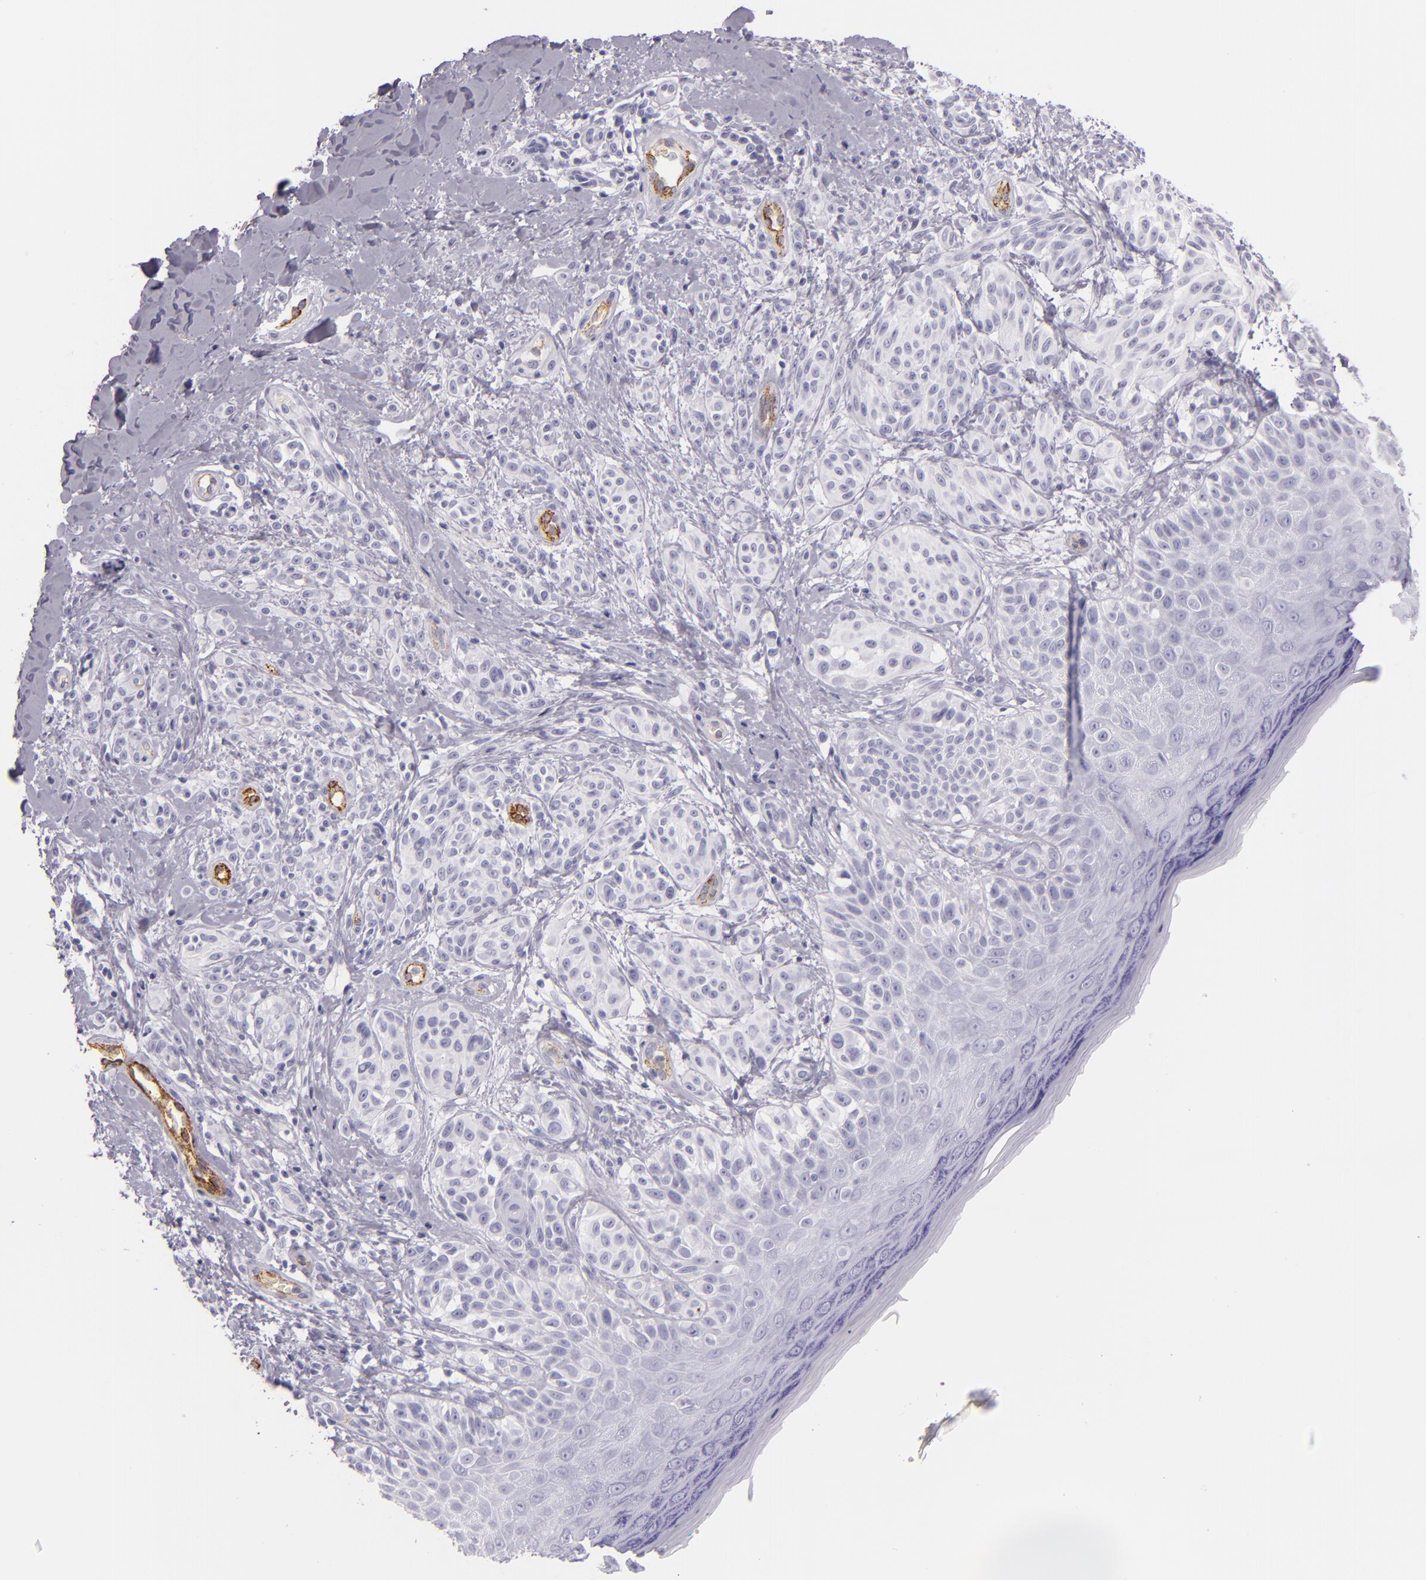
{"staining": {"intensity": "negative", "quantity": "none", "location": "none"}, "tissue": "melanoma", "cell_type": "Tumor cells", "image_type": "cancer", "snomed": [{"axis": "morphology", "description": "Malignant melanoma, NOS"}, {"axis": "topography", "description": "Skin"}], "caption": "An immunohistochemistry (IHC) photomicrograph of melanoma is shown. There is no staining in tumor cells of melanoma.", "gene": "SELP", "patient": {"sex": "male", "age": 57}}